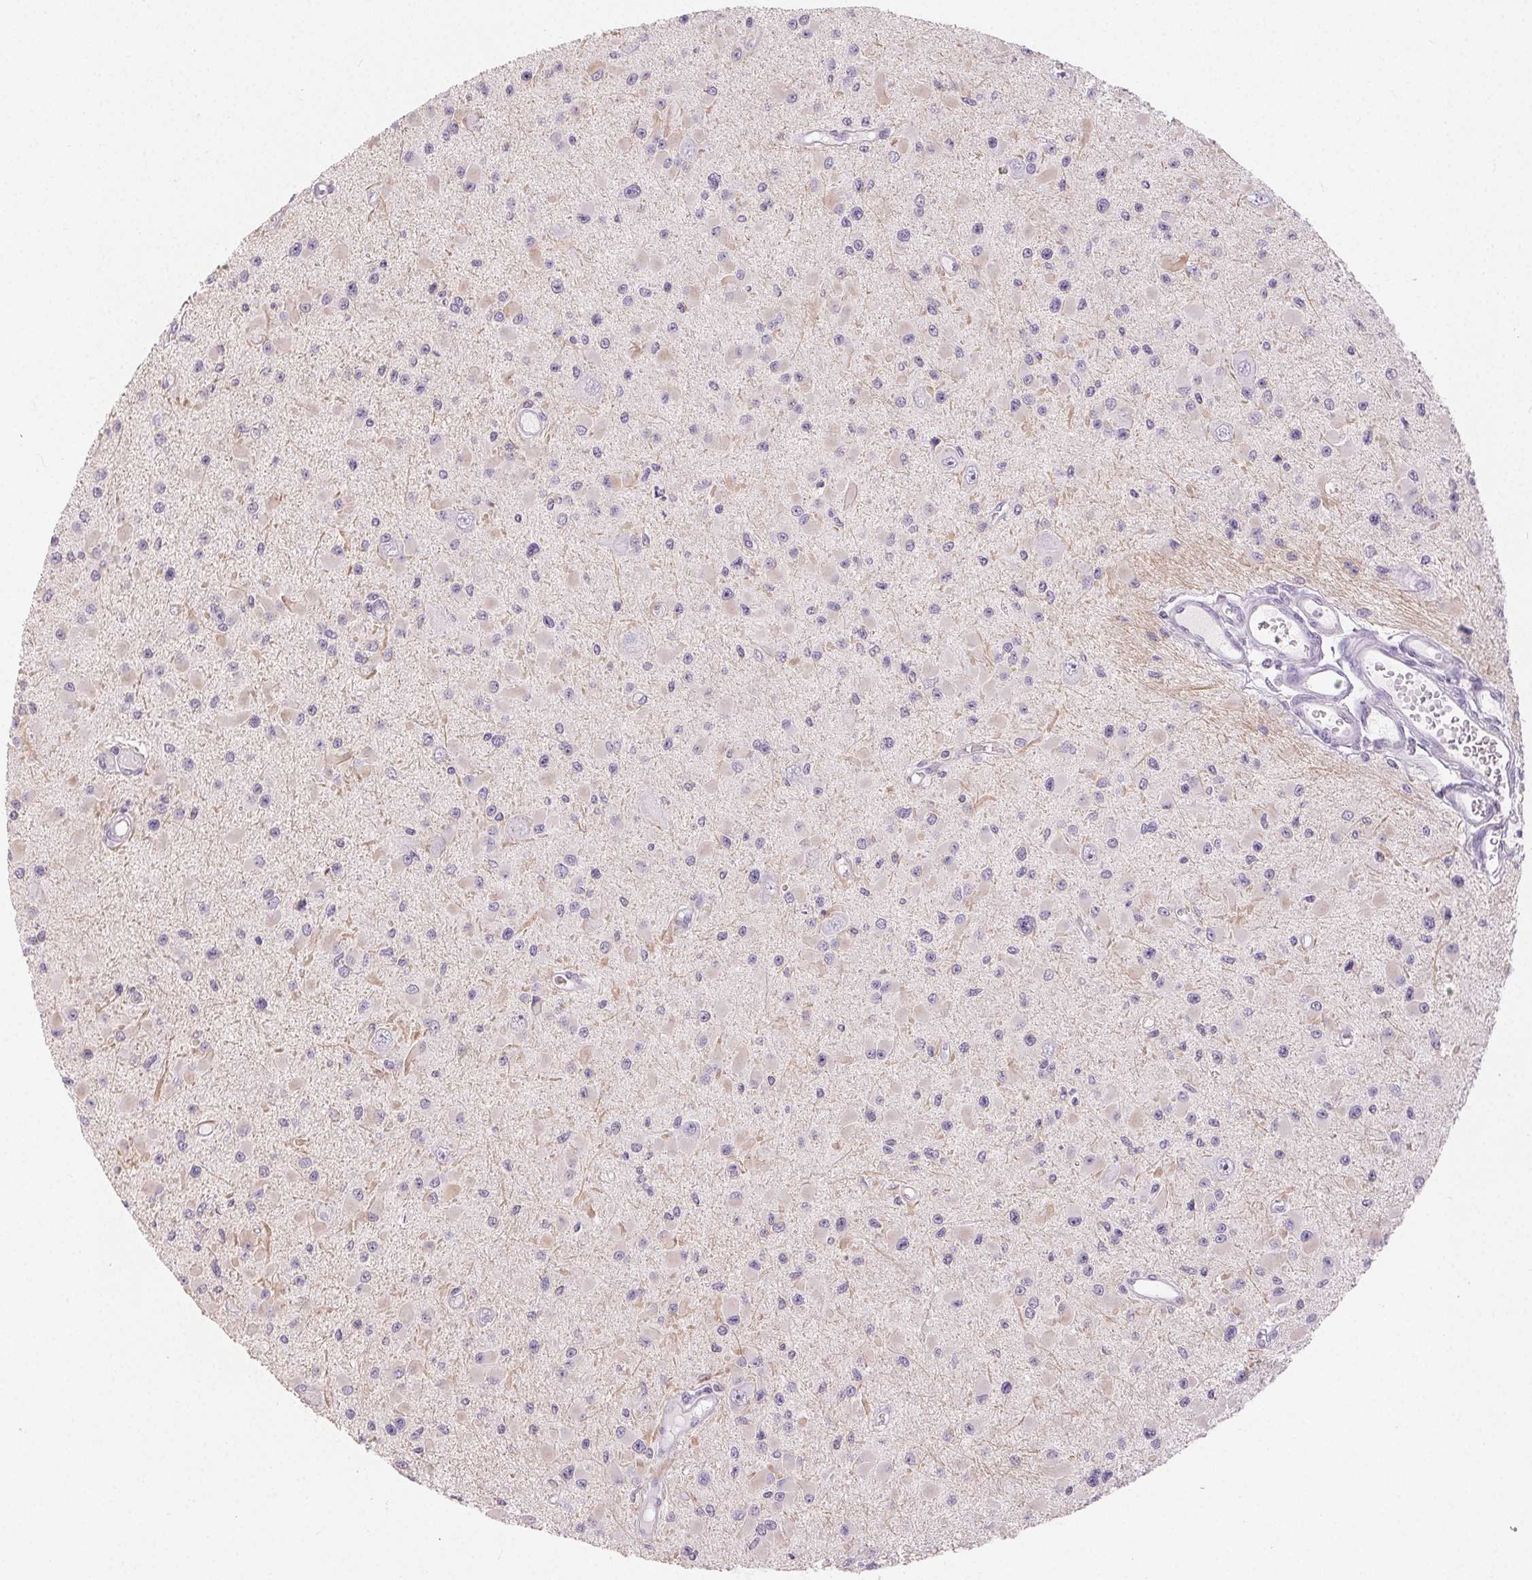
{"staining": {"intensity": "negative", "quantity": "none", "location": "none"}, "tissue": "glioma", "cell_type": "Tumor cells", "image_type": "cancer", "snomed": [{"axis": "morphology", "description": "Glioma, malignant, High grade"}, {"axis": "topography", "description": "Brain"}], "caption": "Image shows no protein staining in tumor cells of high-grade glioma (malignant) tissue. (DAB immunohistochemistry (IHC) visualized using brightfield microscopy, high magnification).", "gene": "SFTPD", "patient": {"sex": "male", "age": 54}}